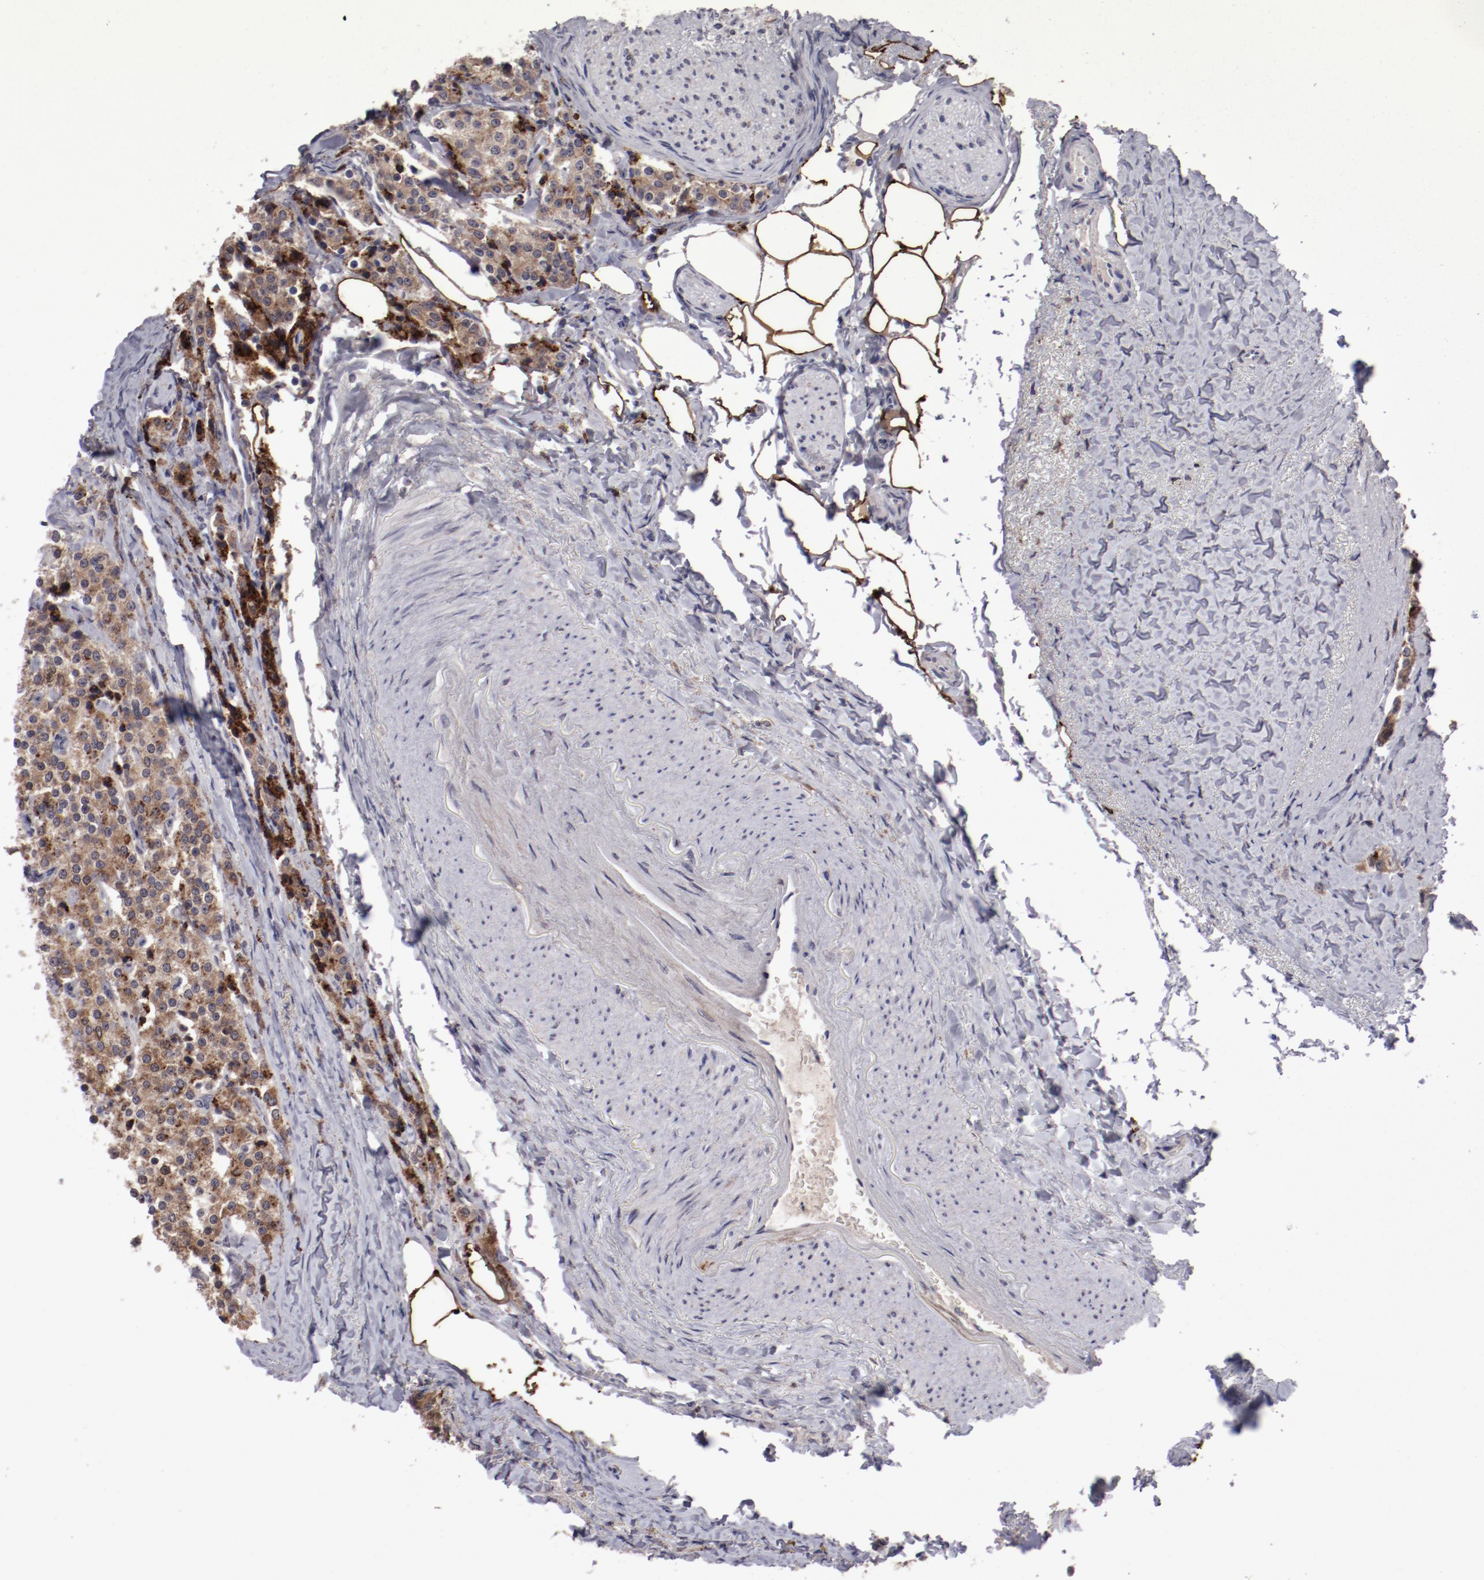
{"staining": {"intensity": "moderate", "quantity": ">75%", "location": "cytoplasmic/membranous"}, "tissue": "carcinoid", "cell_type": "Tumor cells", "image_type": "cancer", "snomed": [{"axis": "morphology", "description": "Carcinoid, malignant, NOS"}, {"axis": "topography", "description": "Colon"}], "caption": "Tumor cells display moderate cytoplasmic/membranous positivity in approximately >75% of cells in carcinoid.", "gene": "IL12A", "patient": {"sex": "female", "age": 61}}